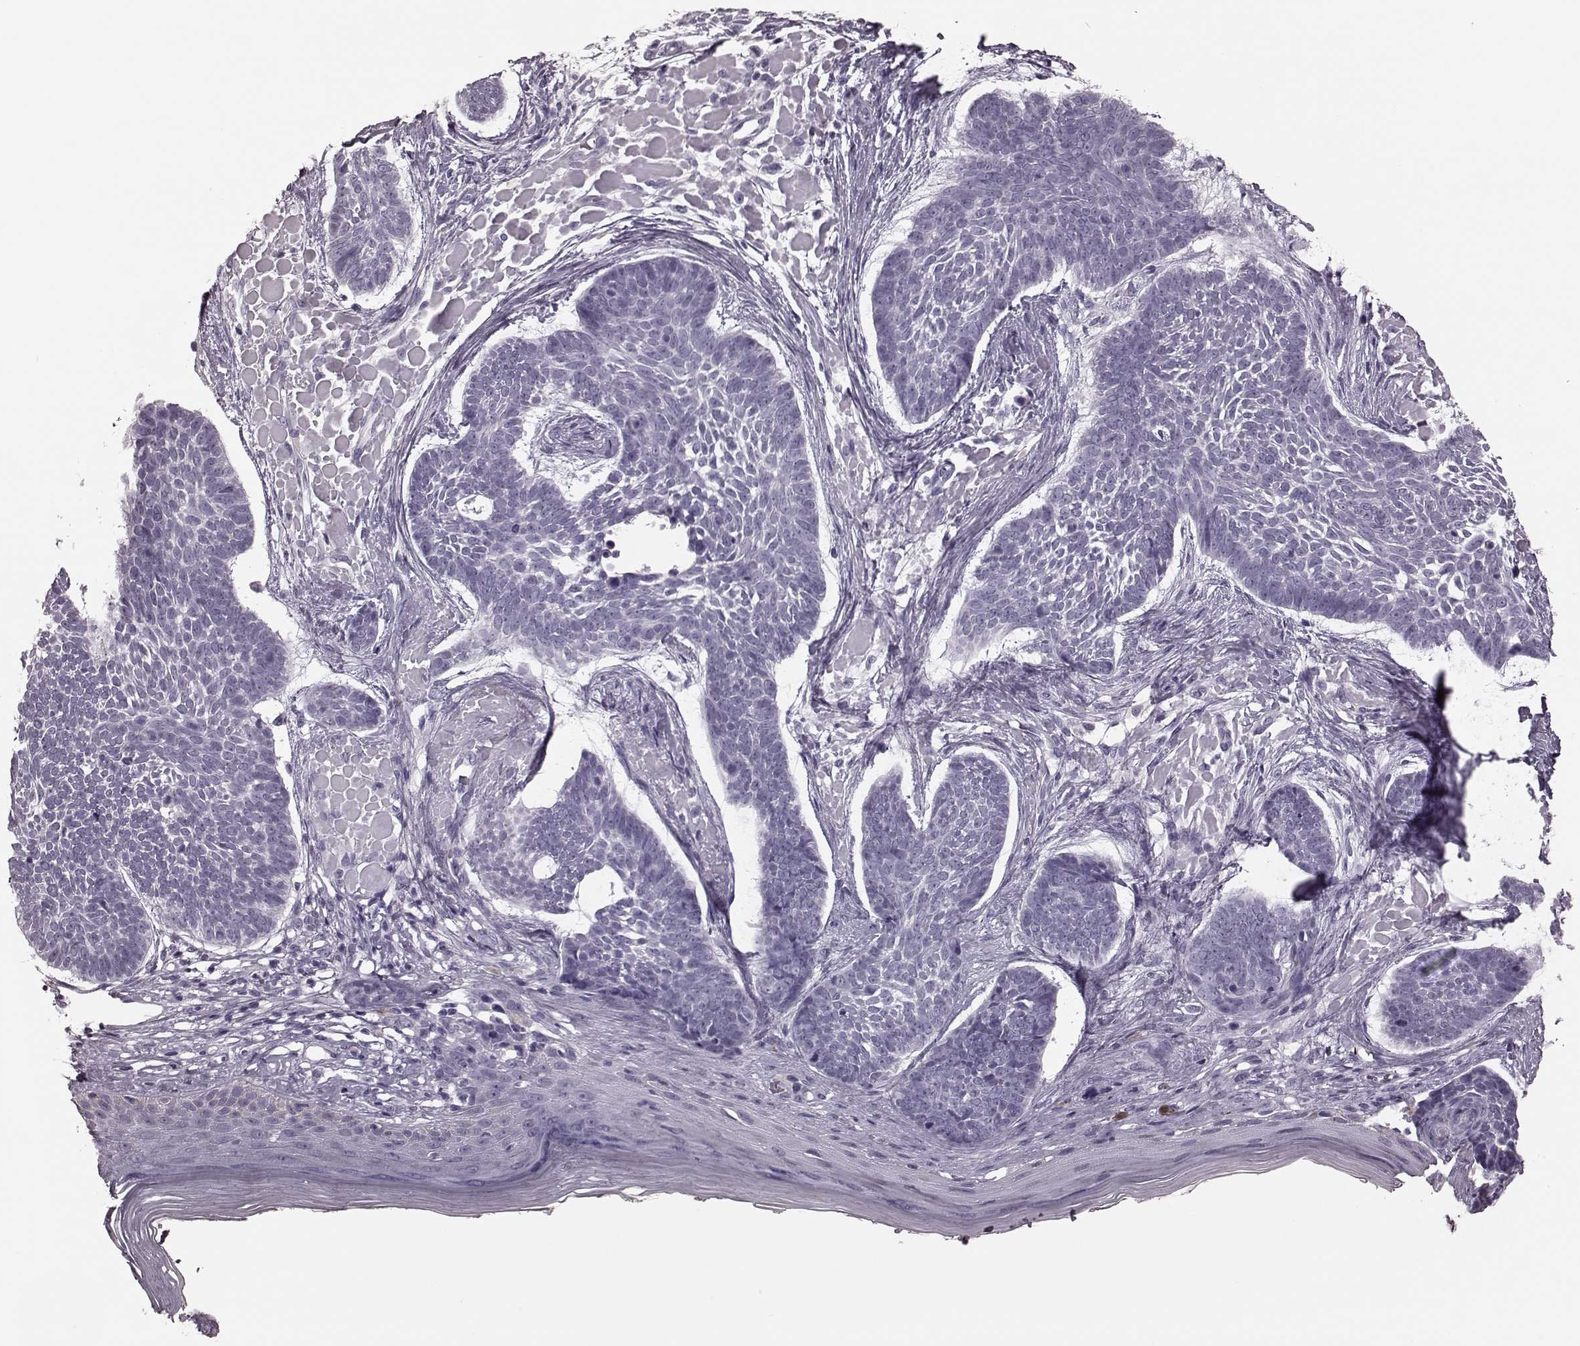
{"staining": {"intensity": "negative", "quantity": "none", "location": "none"}, "tissue": "skin cancer", "cell_type": "Tumor cells", "image_type": "cancer", "snomed": [{"axis": "morphology", "description": "Basal cell carcinoma"}, {"axis": "topography", "description": "Skin"}], "caption": "Tumor cells show no significant protein staining in skin basal cell carcinoma. Brightfield microscopy of IHC stained with DAB (3,3'-diaminobenzidine) (brown) and hematoxylin (blue), captured at high magnification.", "gene": "TRPM1", "patient": {"sex": "male", "age": 85}}